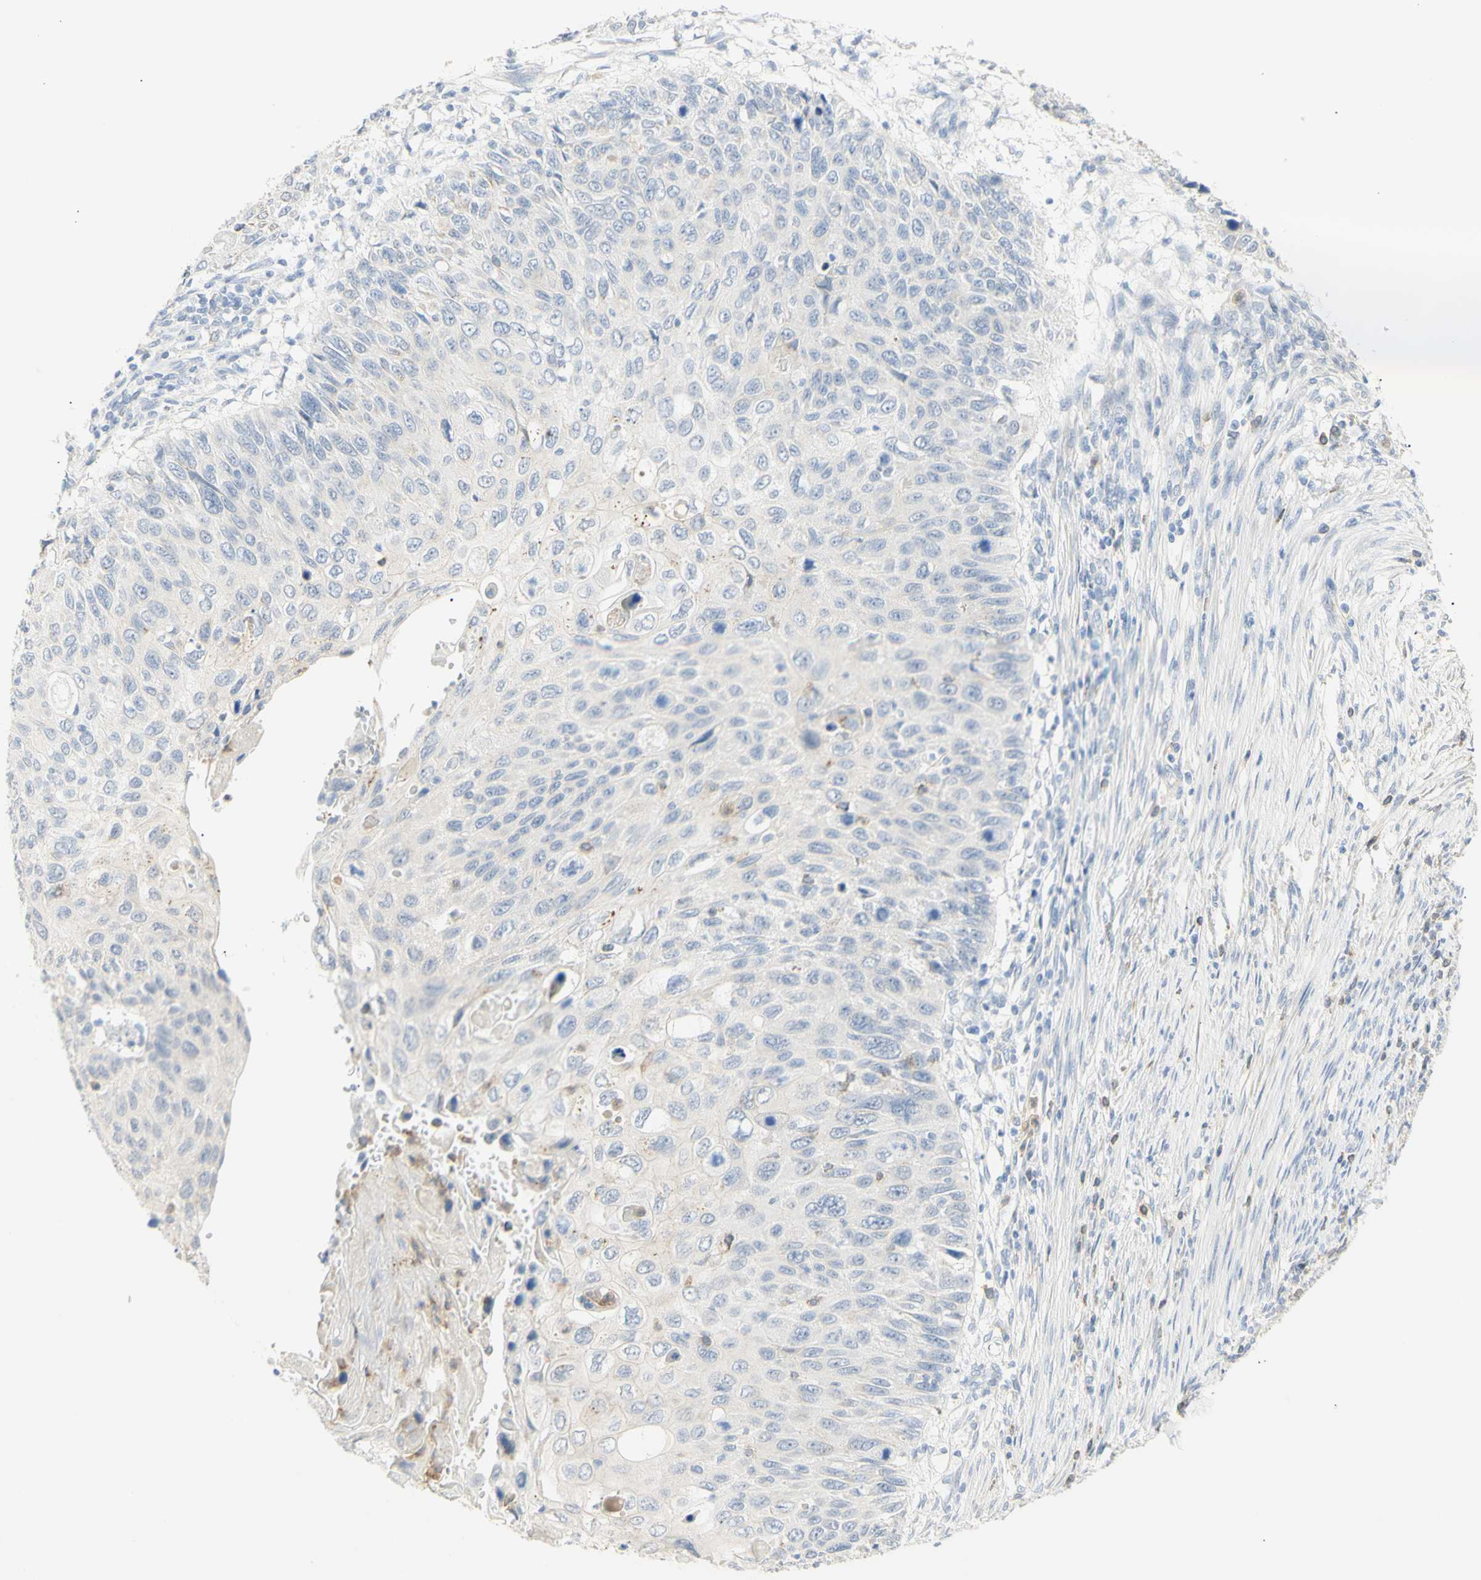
{"staining": {"intensity": "negative", "quantity": "none", "location": "none"}, "tissue": "cervical cancer", "cell_type": "Tumor cells", "image_type": "cancer", "snomed": [{"axis": "morphology", "description": "Squamous cell carcinoma, NOS"}, {"axis": "topography", "description": "Cervix"}], "caption": "Tumor cells show no significant expression in cervical squamous cell carcinoma.", "gene": "B4GALNT3", "patient": {"sex": "female", "age": 70}}